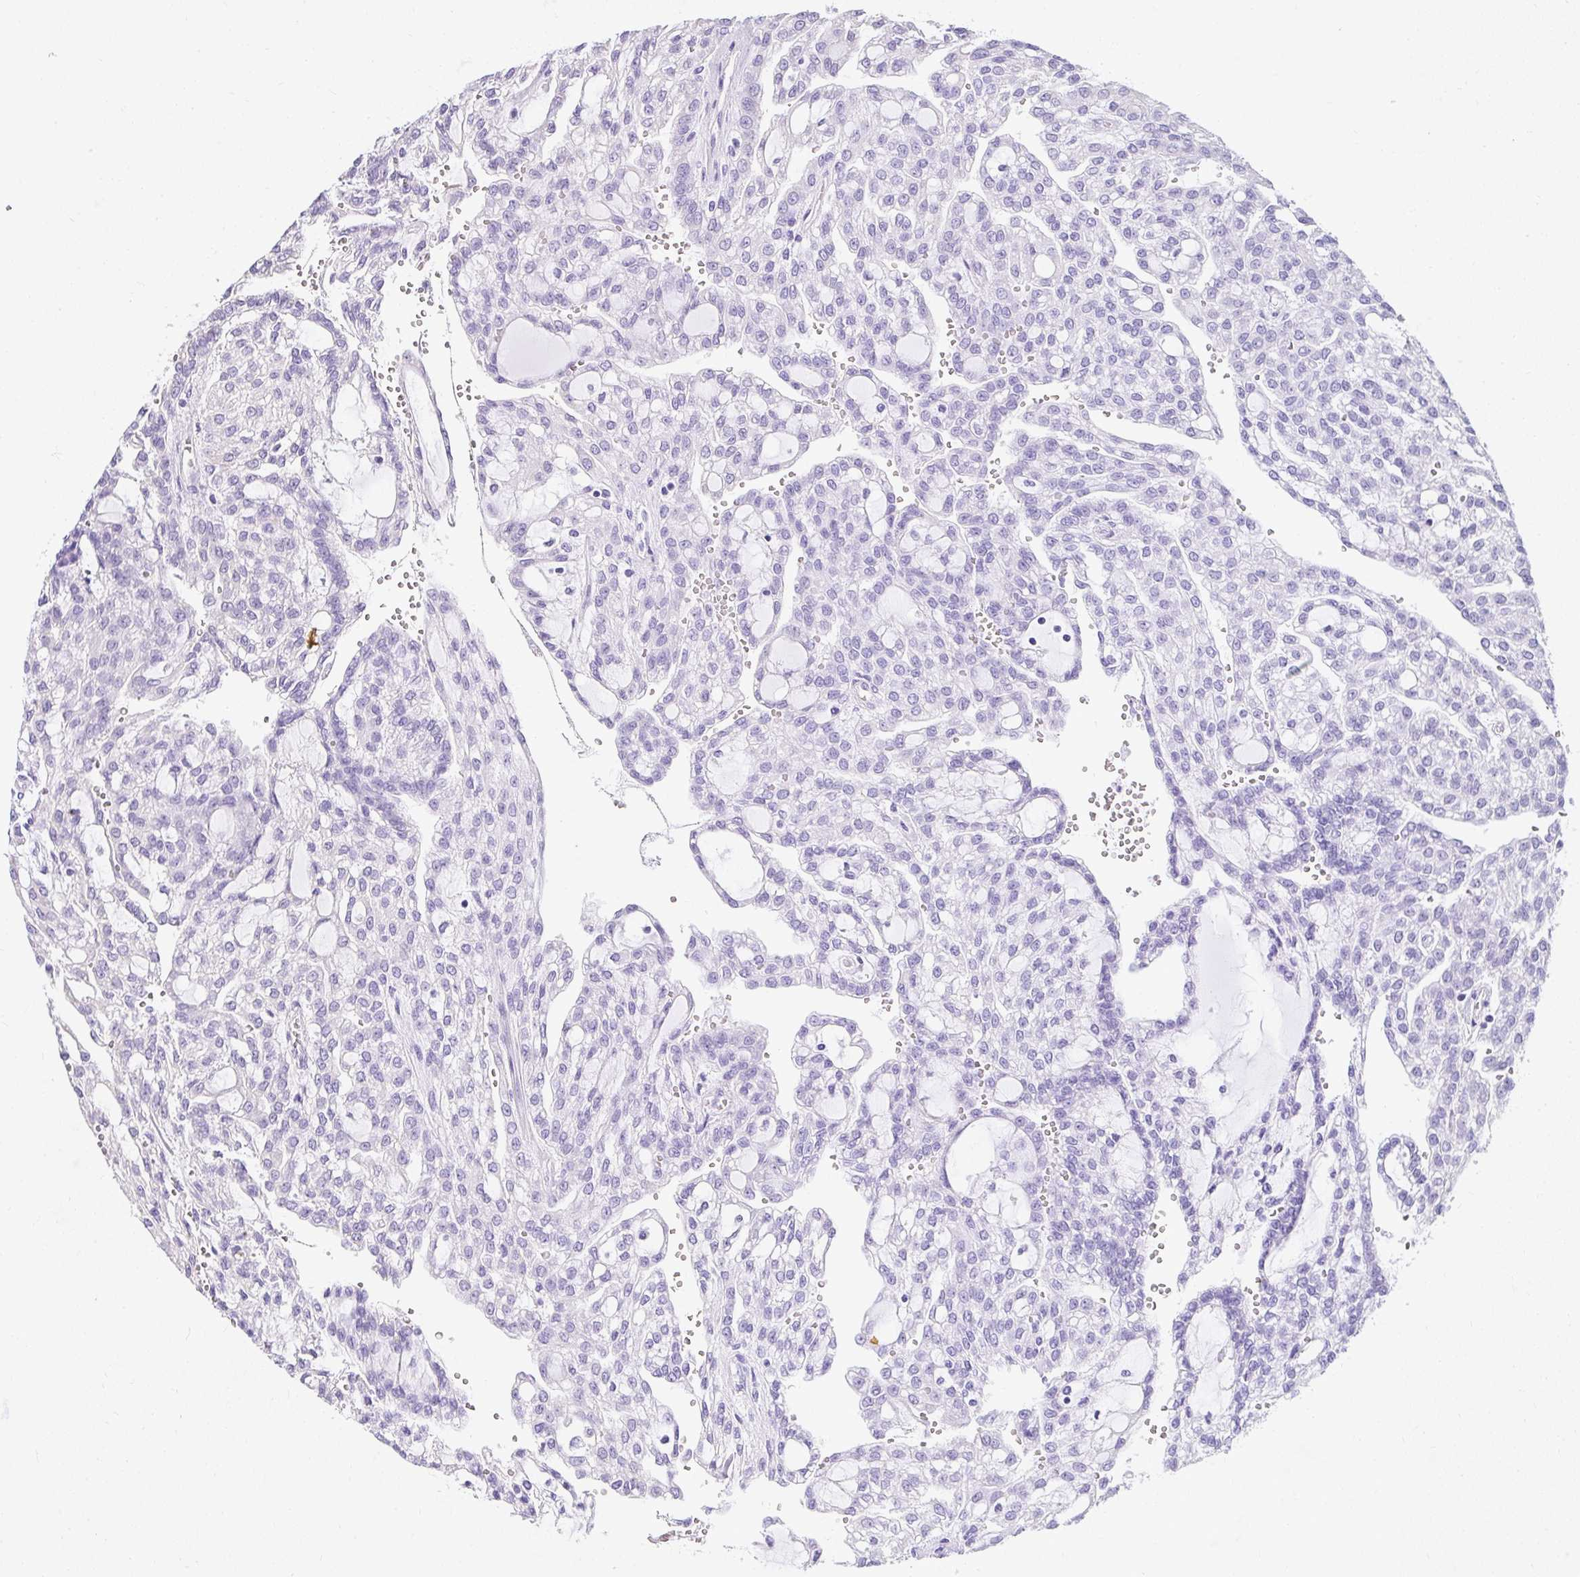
{"staining": {"intensity": "negative", "quantity": "none", "location": "none"}, "tissue": "renal cancer", "cell_type": "Tumor cells", "image_type": "cancer", "snomed": [{"axis": "morphology", "description": "Adenocarcinoma, NOS"}, {"axis": "topography", "description": "Kidney"}], "caption": "Renal adenocarcinoma was stained to show a protein in brown. There is no significant expression in tumor cells.", "gene": "DTX4", "patient": {"sex": "male", "age": 63}}